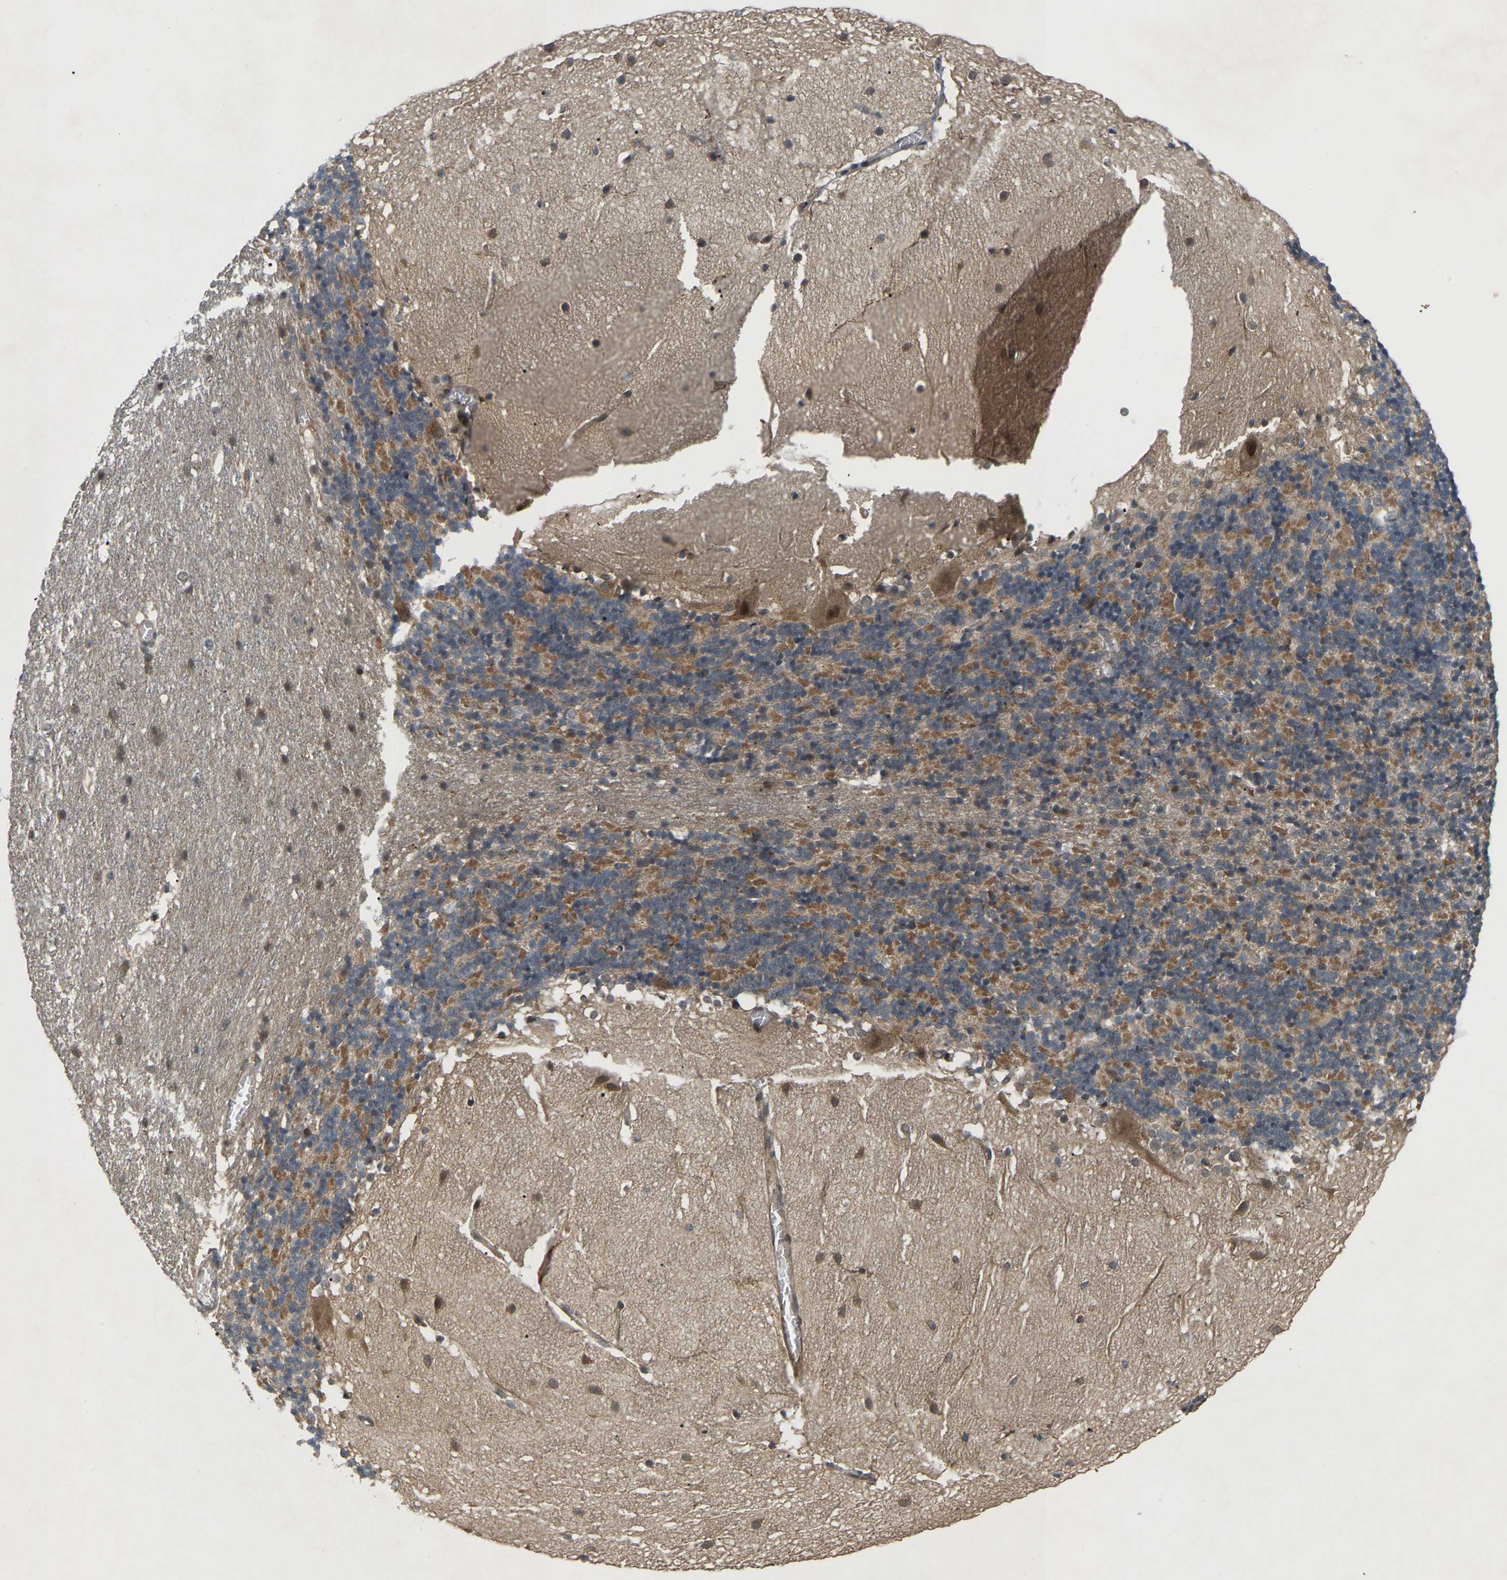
{"staining": {"intensity": "moderate", "quantity": "25%-75%", "location": "cytoplasmic/membranous"}, "tissue": "cerebellum", "cell_type": "Cells in granular layer", "image_type": "normal", "snomed": [{"axis": "morphology", "description": "Normal tissue, NOS"}, {"axis": "topography", "description": "Cerebellum"}], "caption": "Immunohistochemical staining of benign cerebellum demonstrates 25%-75% levels of moderate cytoplasmic/membranous protein staining in about 25%-75% of cells in granular layer. (DAB (3,3'-diaminobenzidine) IHC, brown staining for protein, blue staining for nuclei).", "gene": "CROT", "patient": {"sex": "female", "age": 19}}